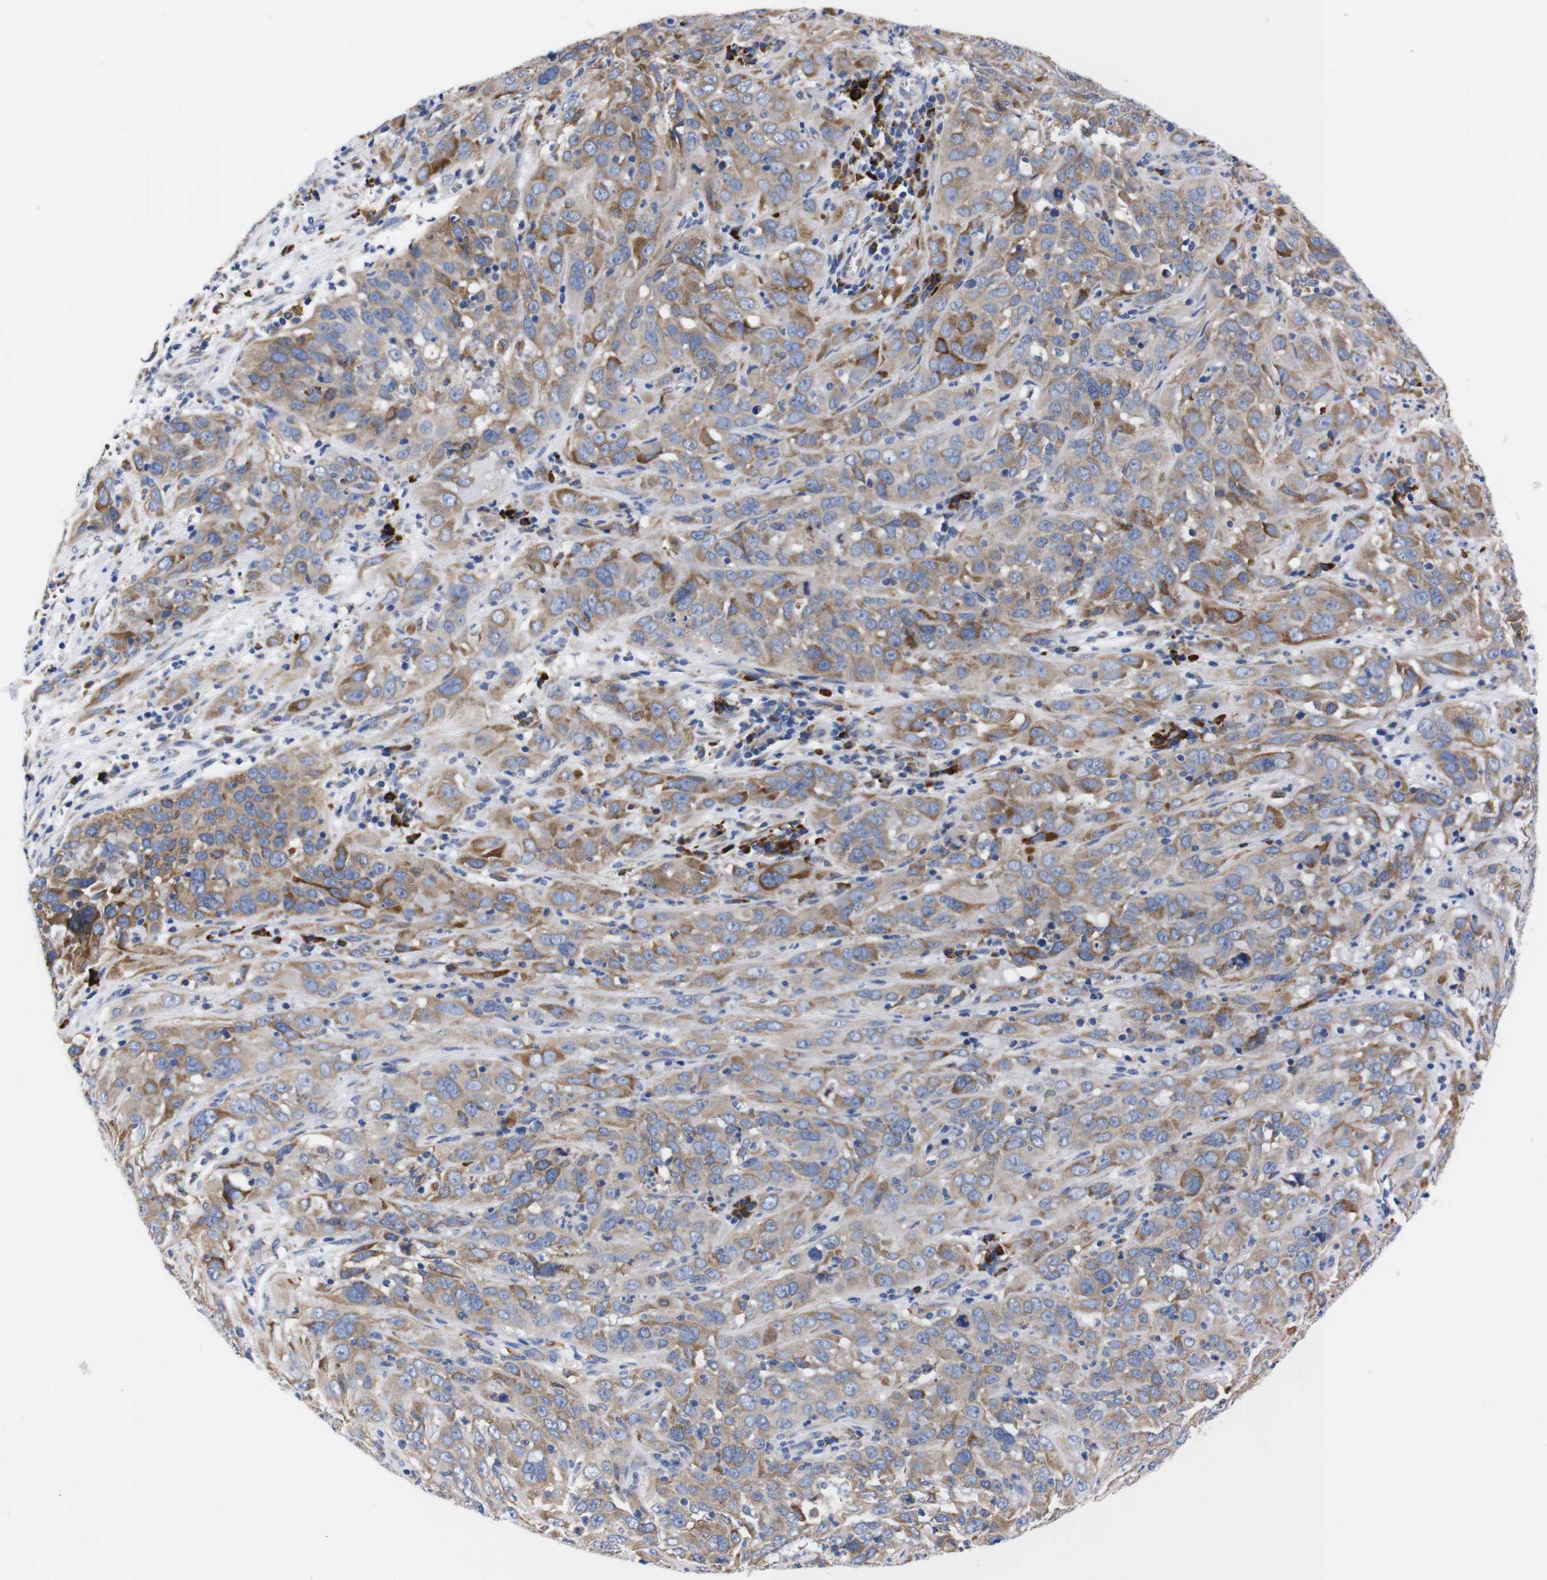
{"staining": {"intensity": "moderate", "quantity": ">75%", "location": "cytoplasmic/membranous"}, "tissue": "cervical cancer", "cell_type": "Tumor cells", "image_type": "cancer", "snomed": [{"axis": "morphology", "description": "Squamous cell carcinoma, NOS"}, {"axis": "topography", "description": "Cervix"}], "caption": "IHC histopathology image of human cervical cancer stained for a protein (brown), which shows medium levels of moderate cytoplasmic/membranous staining in about >75% of tumor cells.", "gene": "NEBL", "patient": {"sex": "female", "age": 32}}